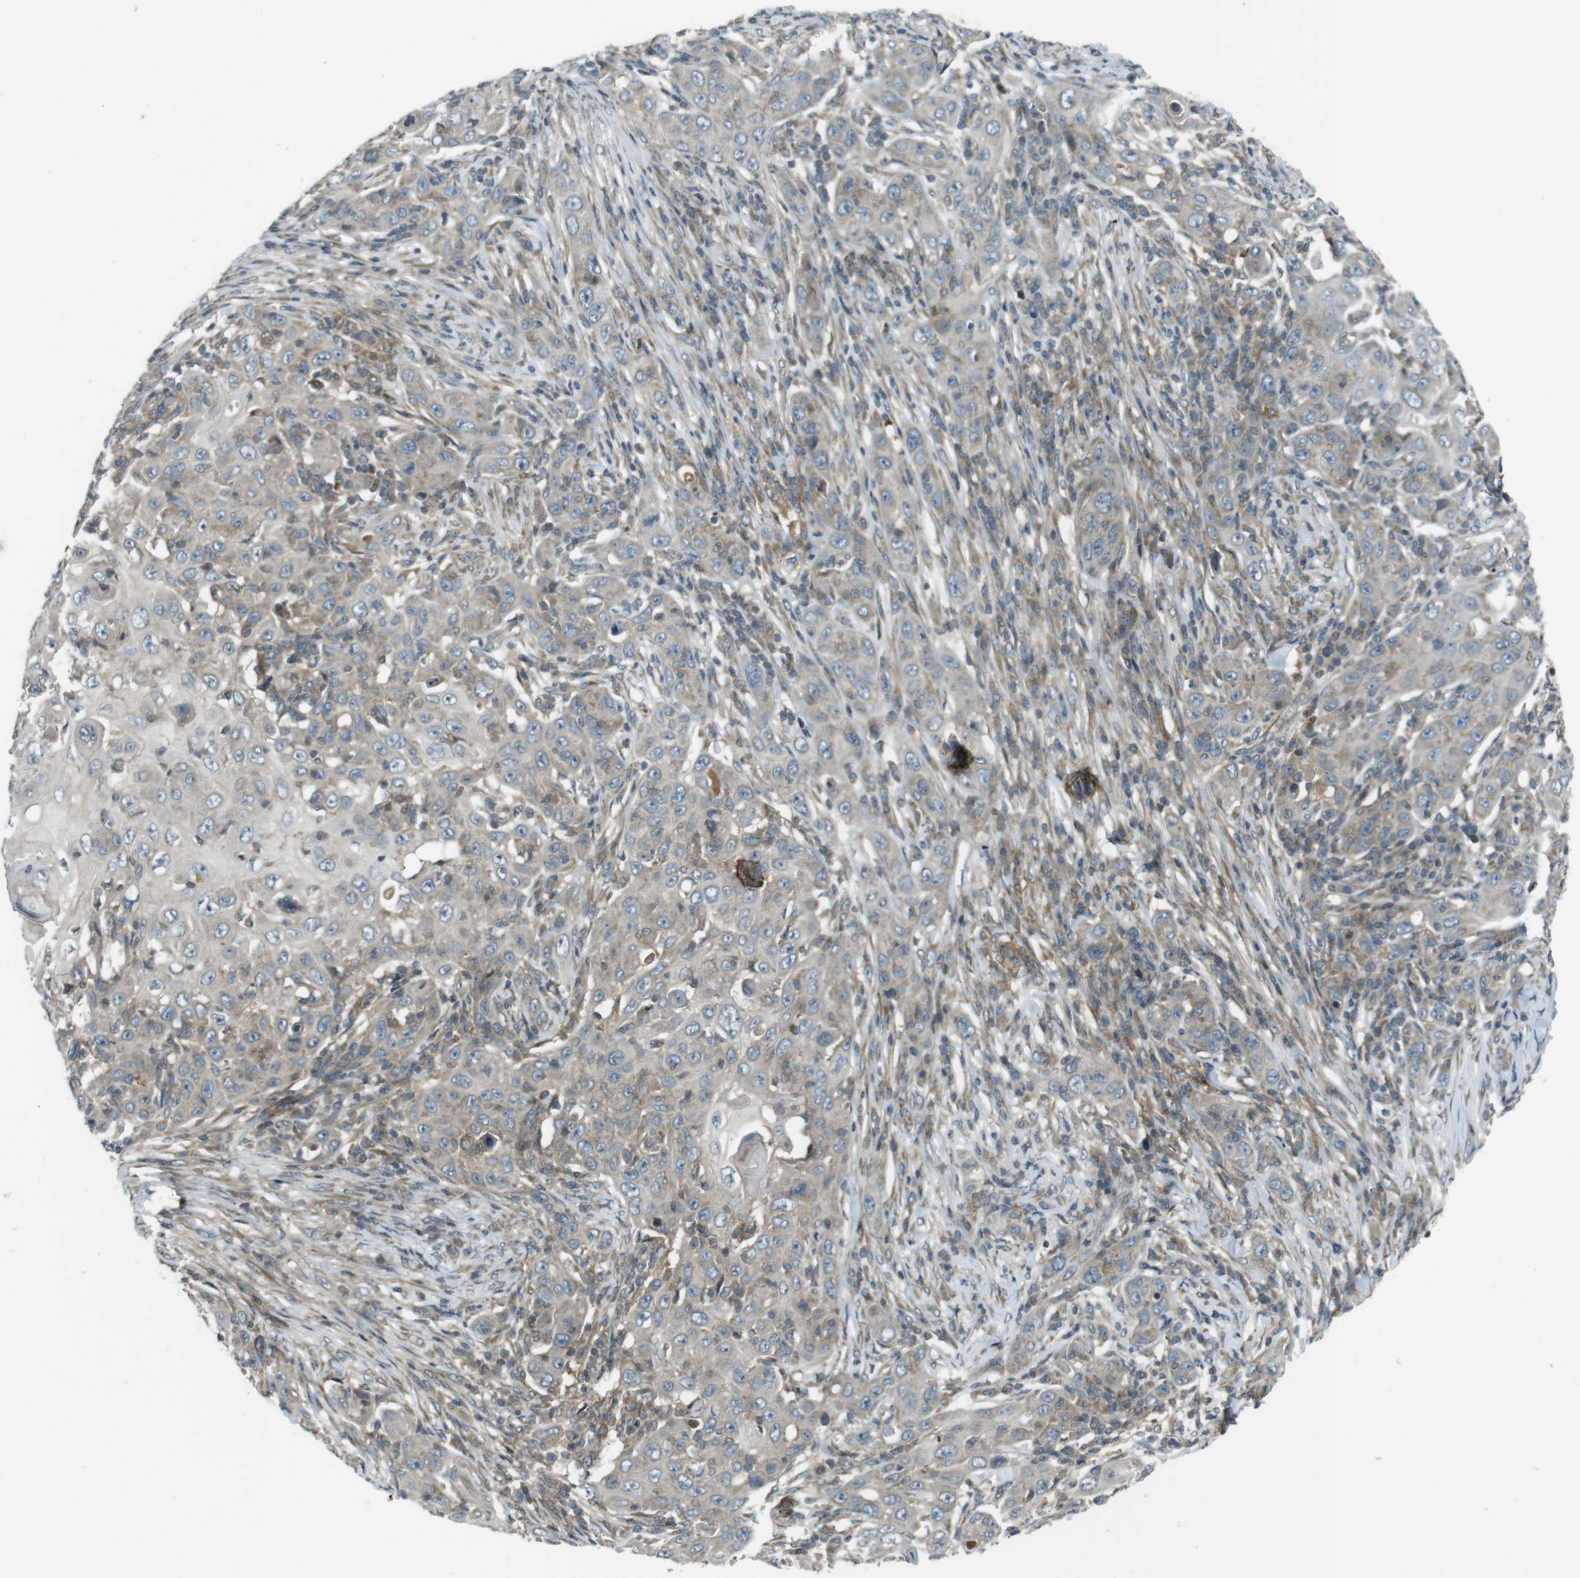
{"staining": {"intensity": "weak", "quantity": "25%-75%", "location": "cytoplasmic/membranous"}, "tissue": "skin cancer", "cell_type": "Tumor cells", "image_type": "cancer", "snomed": [{"axis": "morphology", "description": "Squamous cell carcinoma, NOS"}, {"axis": "topography", "description": "Skin"}], "caption": "Immunohistochemical staining of skin cancer displays low levels of weak cytoplasmic/membranous staining in about 25%-75% of tumor cells.", "gene": "ZYX", "patient": {"sex": "female", "age": 88}}